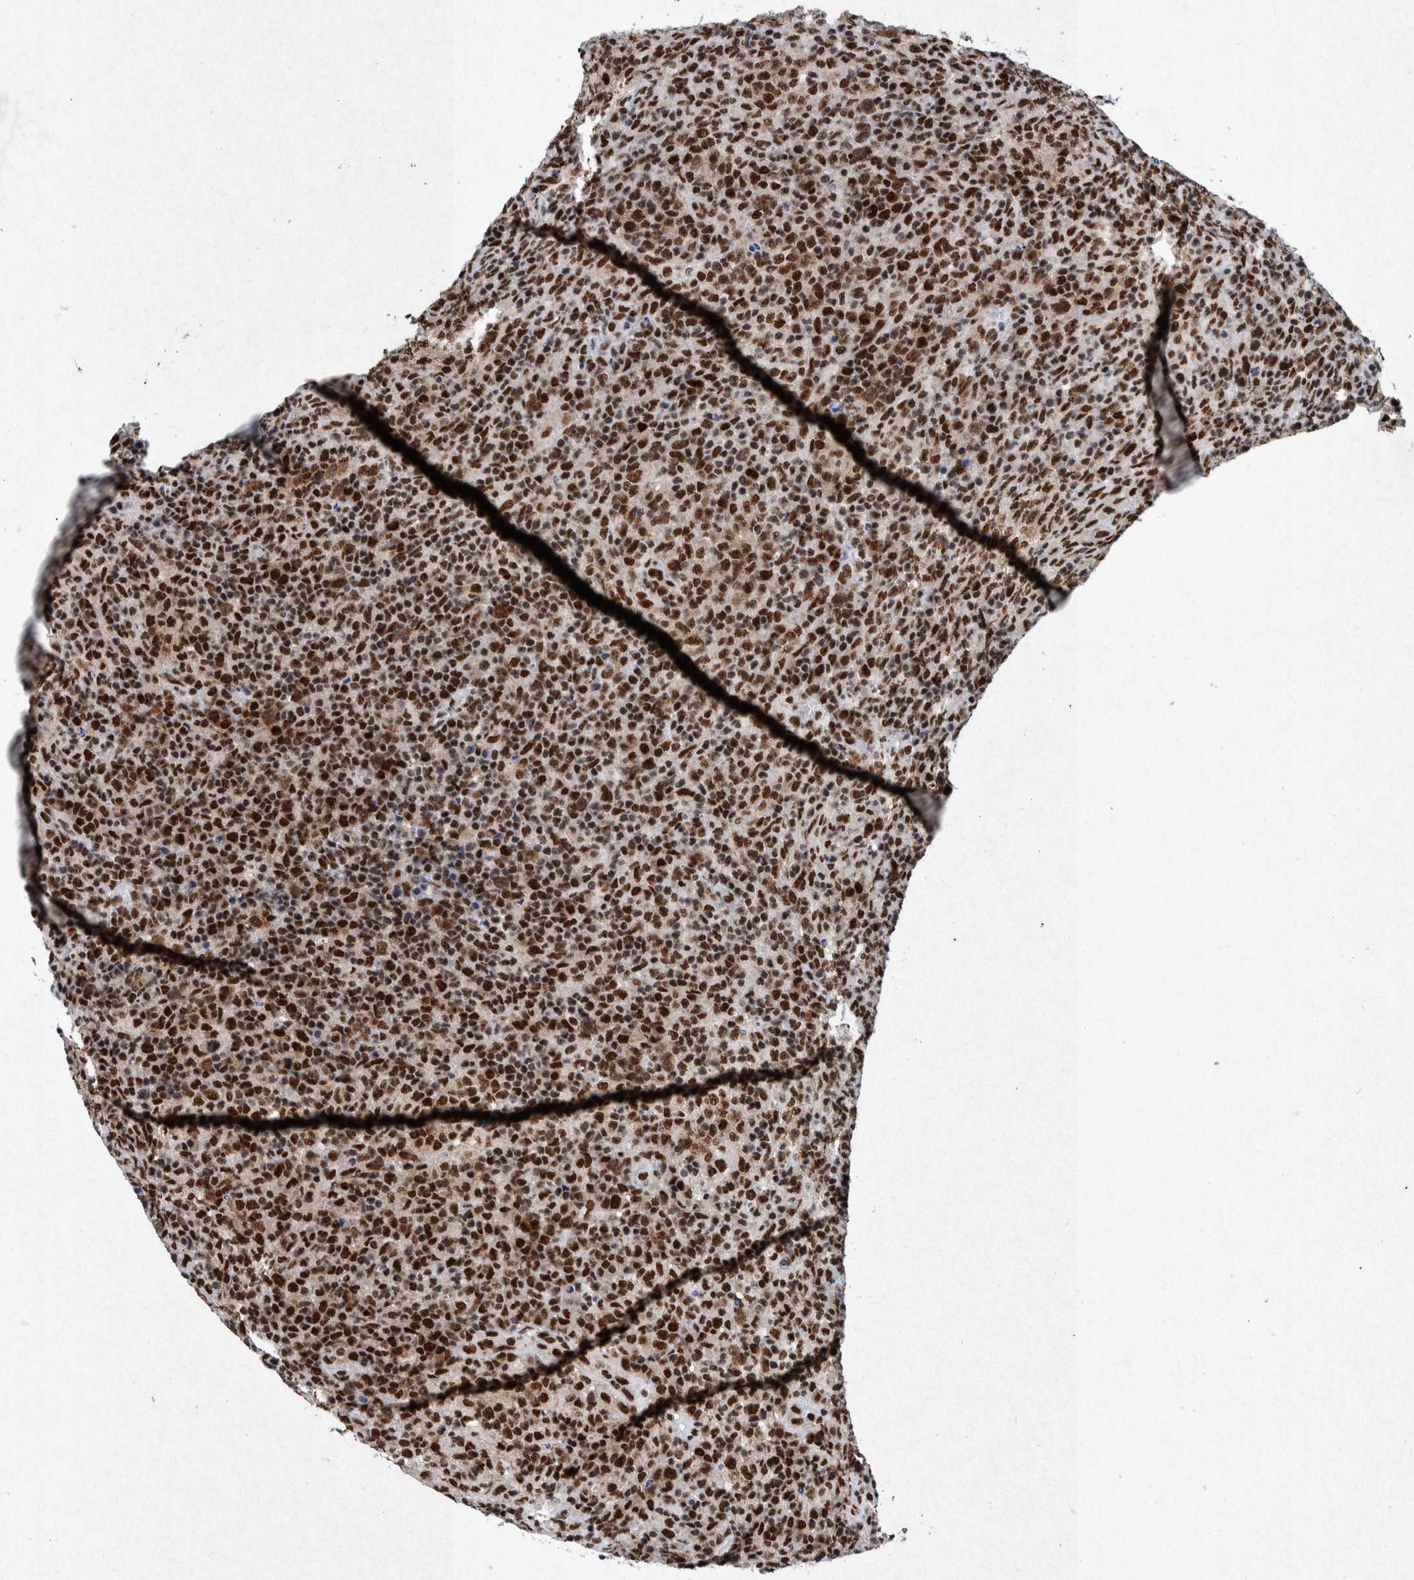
{"staining": {"intensity": "strong", "quantity": ">75%", "location": "nuclear"}, "tissue": "lymphoma", "cell_type": "Tumor cells", "image_type": "cancer", "snomed": [{"axis": "morphology", "description": "Malignant lymphoma, non-Hodgkin's type, High grade"}, {"axis": "topography", "description": "Lymph node"}], "caption": "Strong nuclear positivity is identified in approximately >75% of tumor cells in malignant lymphoma, non-Hodgkin's type (high-grade).", "gene": "TAF10", "patient": {"sex": "female", "age": 76}}